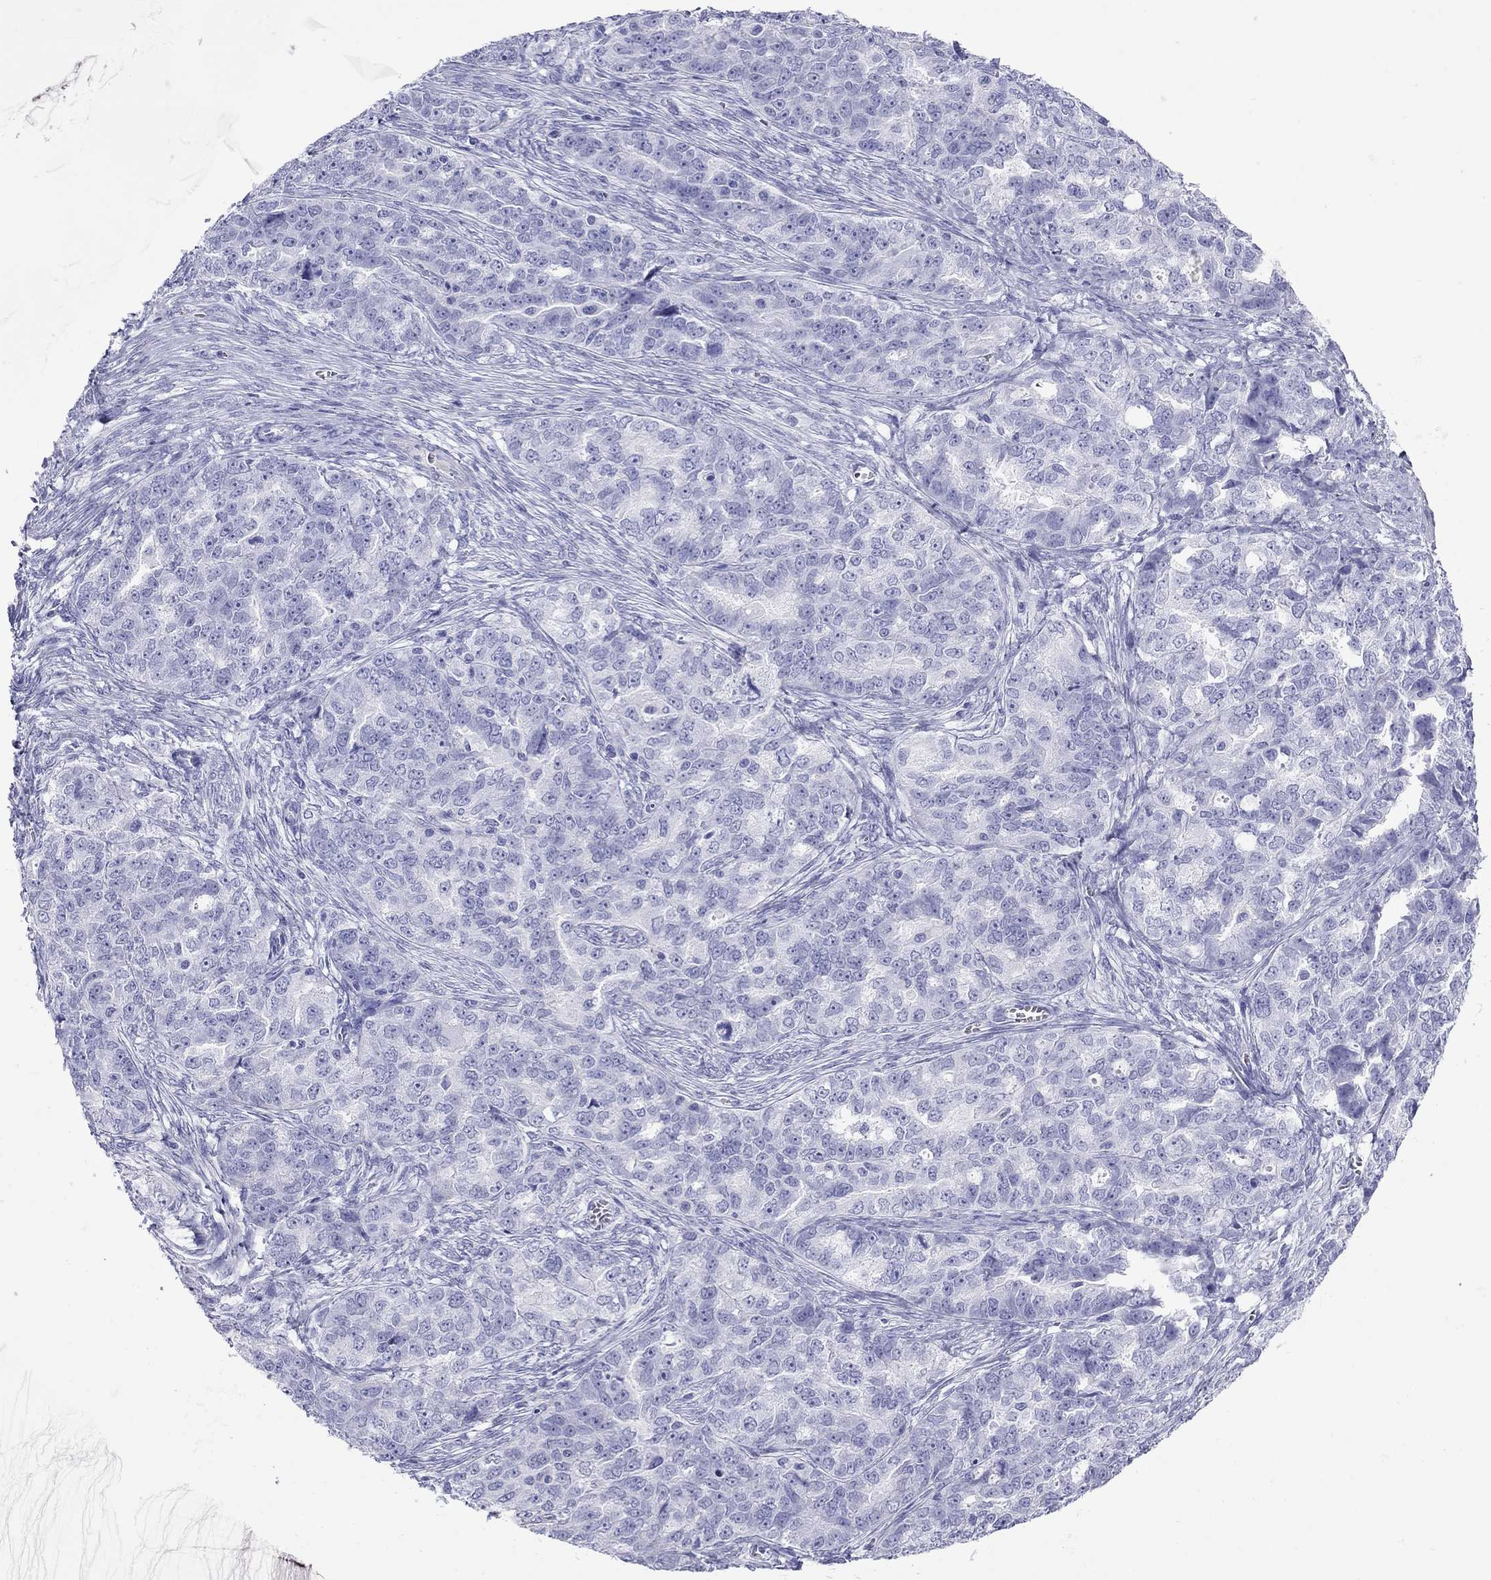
{"staining": {"intensity": "negative", "quantity": "none", "location": "none"}, "tissue": "ovarian cancer", "cell_type": "Tumor cells", "image_type": "cancer", "snomed": [{"axis": "morphology", "description": "Cystadenocarcinoma, serous, NOS"}, {"axis": "topography", "description": "Ovary"}], "caption": "Protein analysis of ovarian cancer (serous cystadenocarcinoma) shows no significant positivity in tumor cells.", "gene": "GRIA2", "patient": {"sex": "female", "age": 51}}